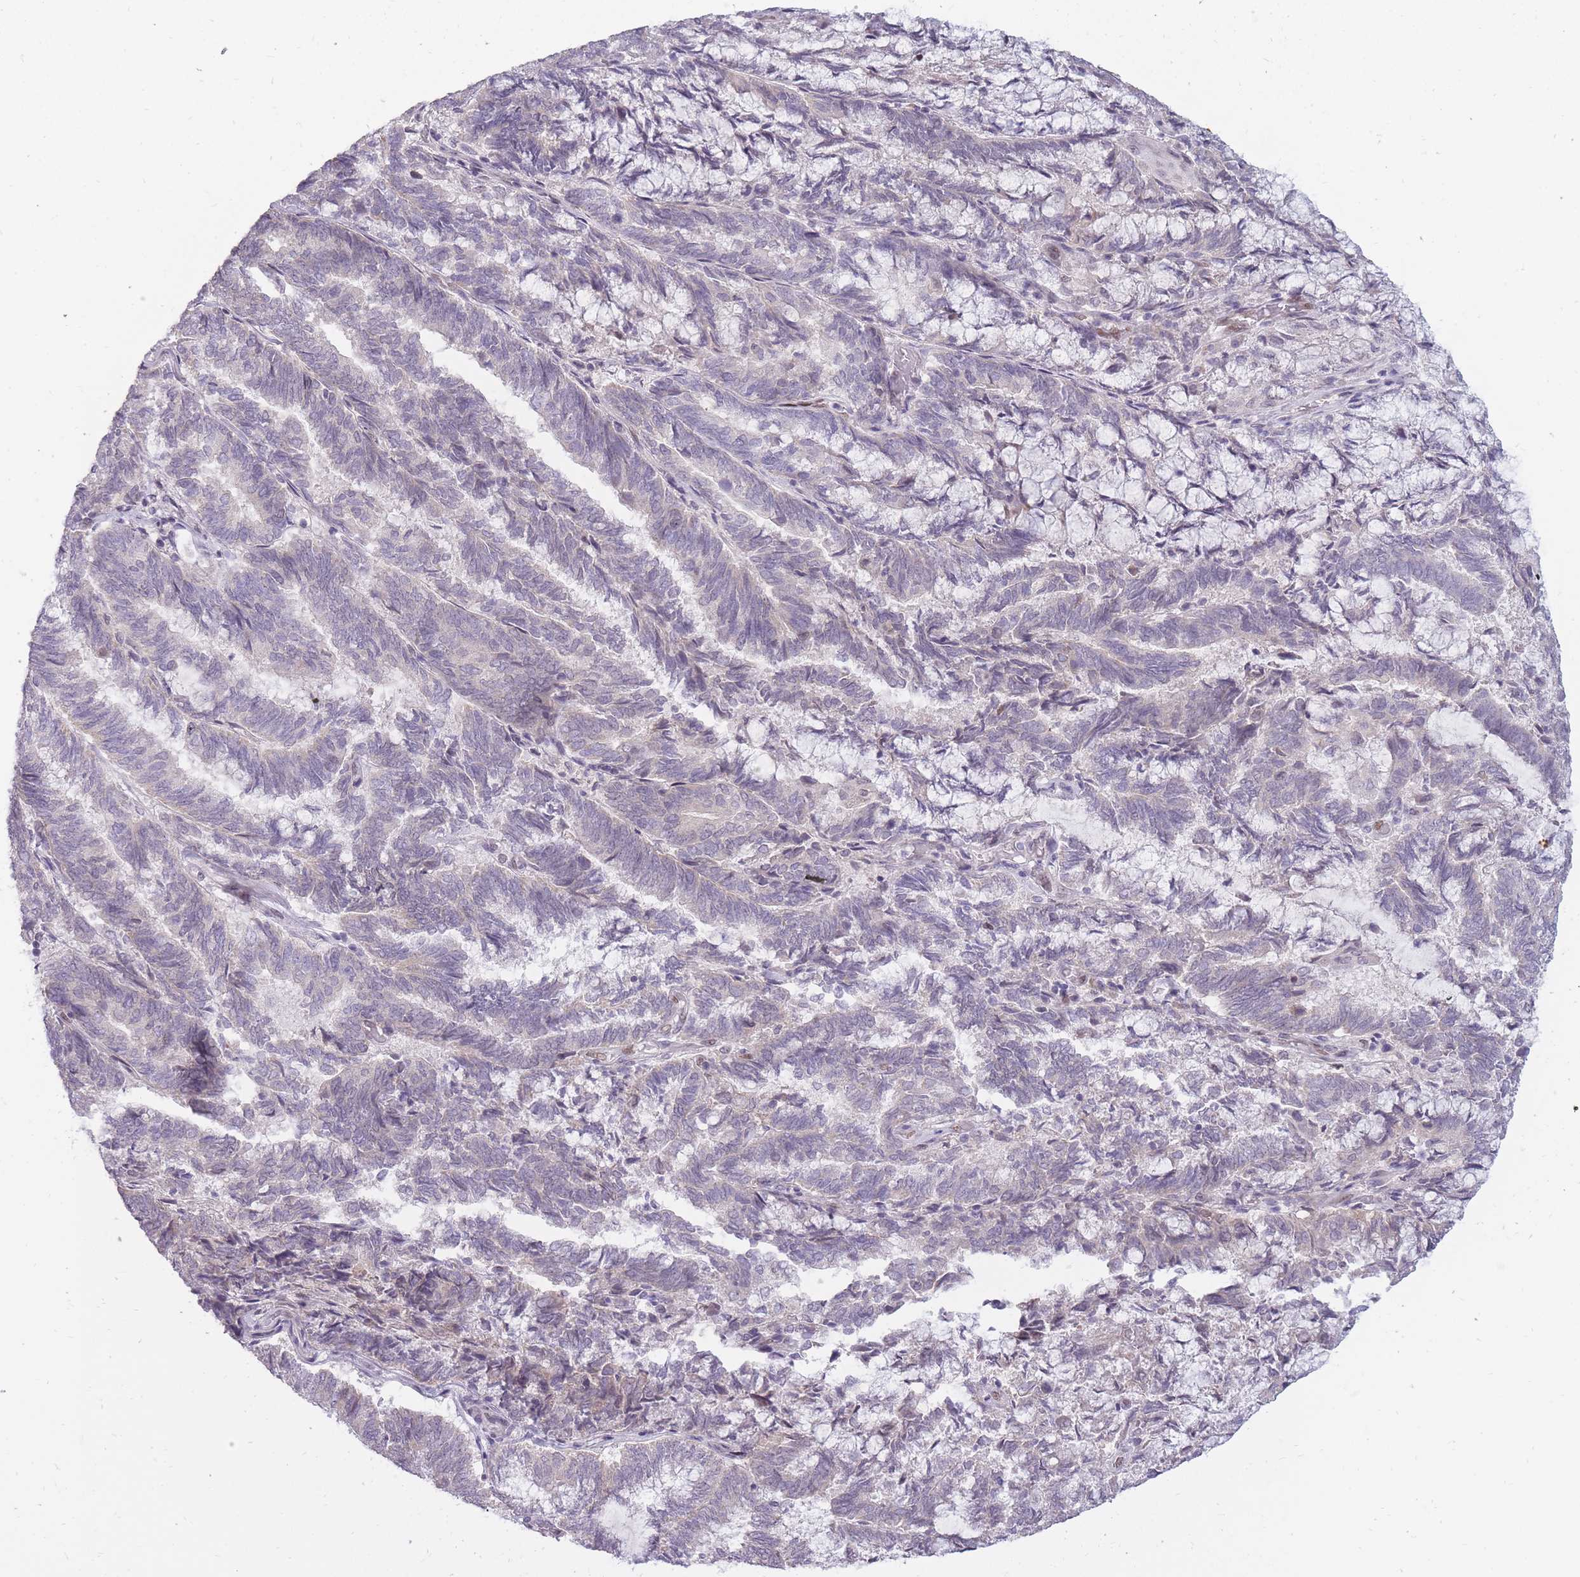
{"staining": {"intensity": "negative", "quantity": "none", "location": "none"}, "tissue": "endometrial cancer", "cell_type": "Tumor cells", "image_type": "cancer", "snomed": [{"axis": "morphology", "description": "Adenocarcinoma, NOS"}, {"axis": "topography", "description": "Endometrium"}], "caption": "Endometrial adenocarcinoma stained for a protein using immunohistochemistry (IHC) reveals no staining tumor cells.", "gene": "POMZP3", "patient": {"sex": "female", "age": 80}}